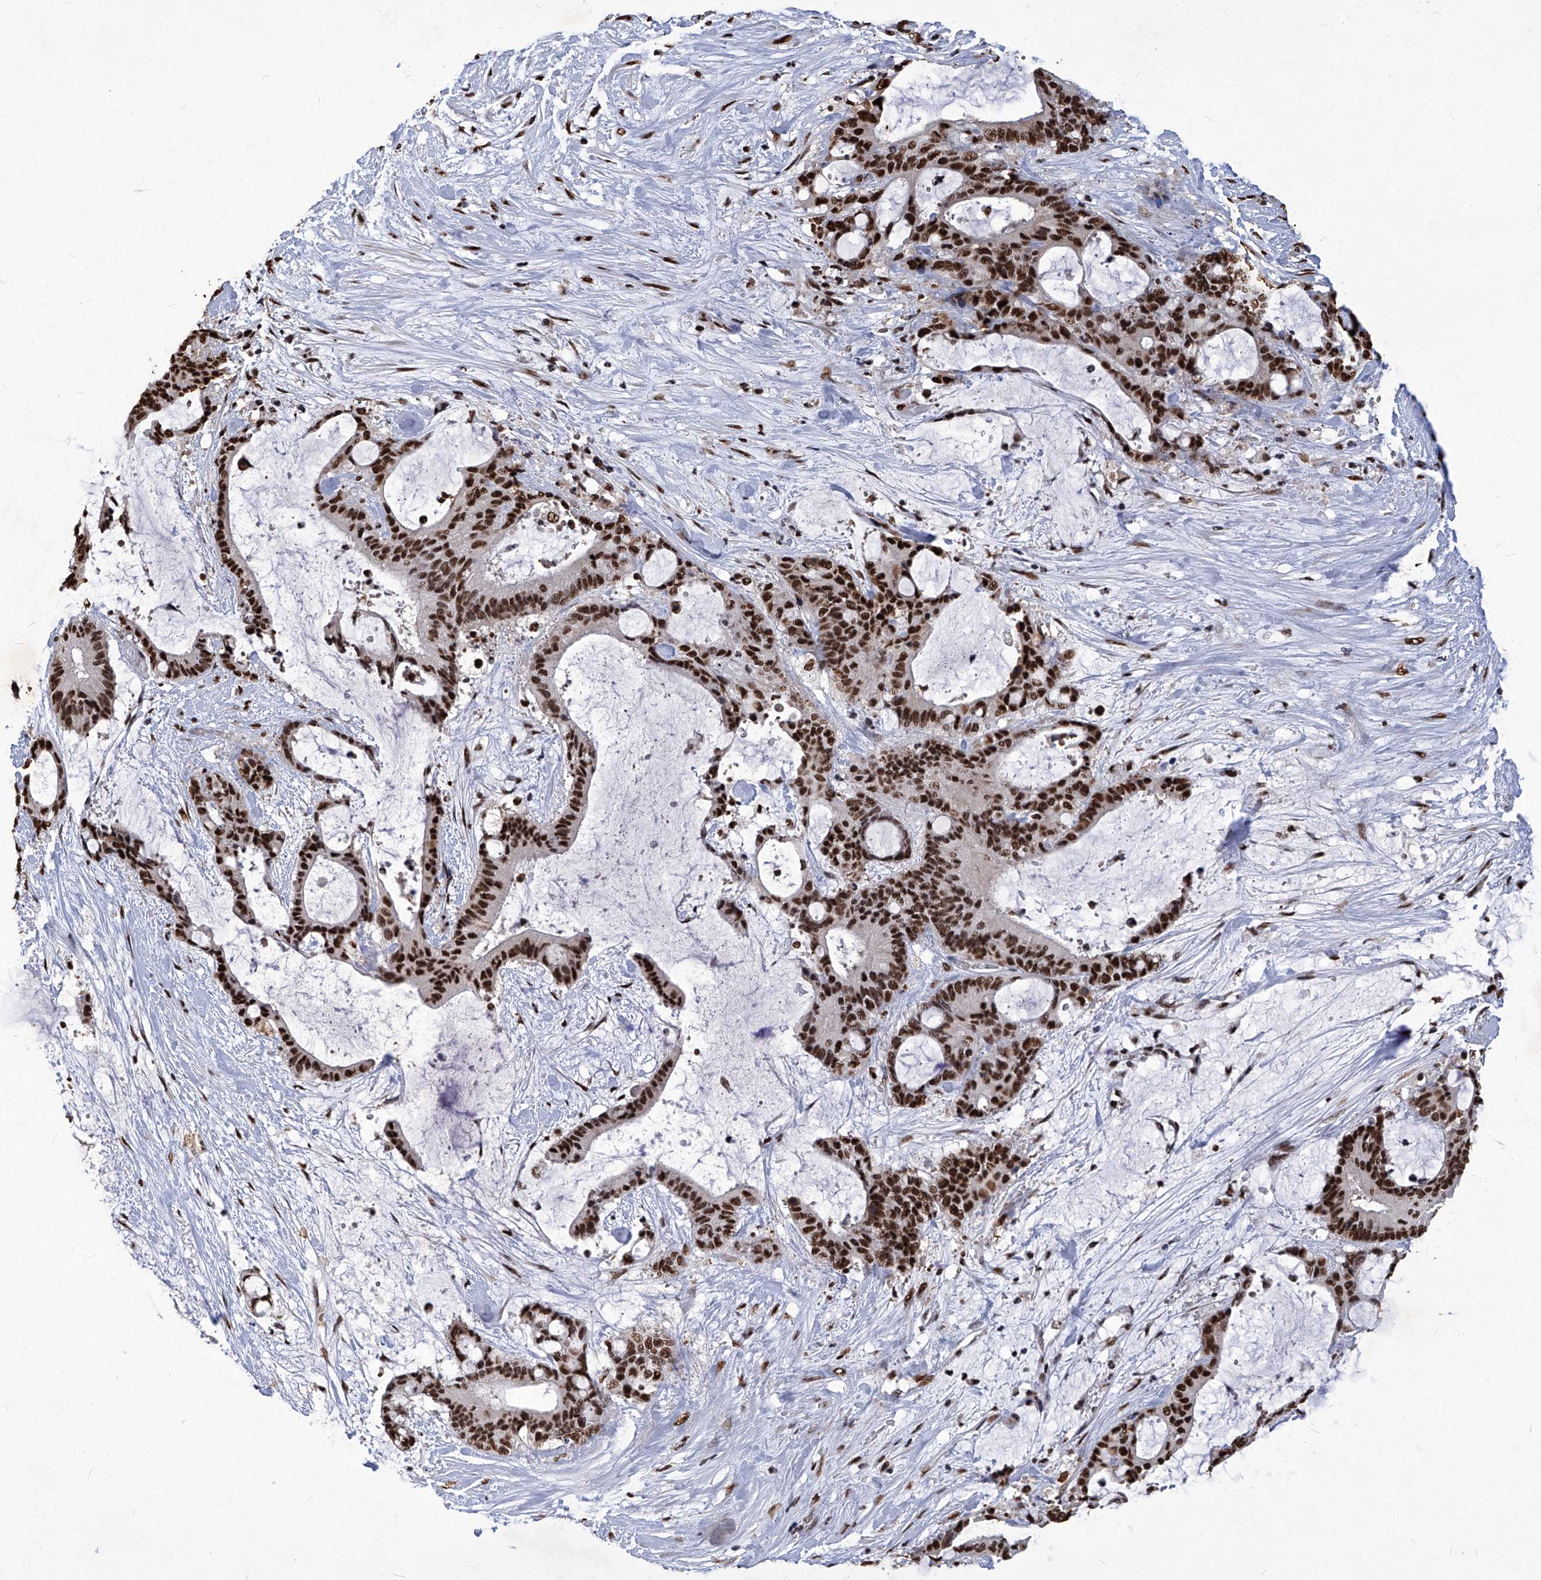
{"staining": {"intensity": "strong", "quantity": ">75%", "location": "nuclear"}, "tissue": "liver cancer", "cell_type": "Tumor cells", "image_type": "cancer", "snomed": [{"axis": "morphology", "description": "Cholangiocarcinoma"}, {"axis": "topography", "description": "Liver"}], "caption": "Immunohistochemical staining of human liver cholangiocarcinoma reveals high levels of strong nuclear protein expression in about >75% of tumor cells. The staining was performed using DAB (3,3'-diaminobenzidine) to visualize the protein expression in brown, while the nuclei were stained in blue with hematoxylin (Magnification: 20x).", "gene": "HBP1", "patient": {"sex": "female", "age": 73}}